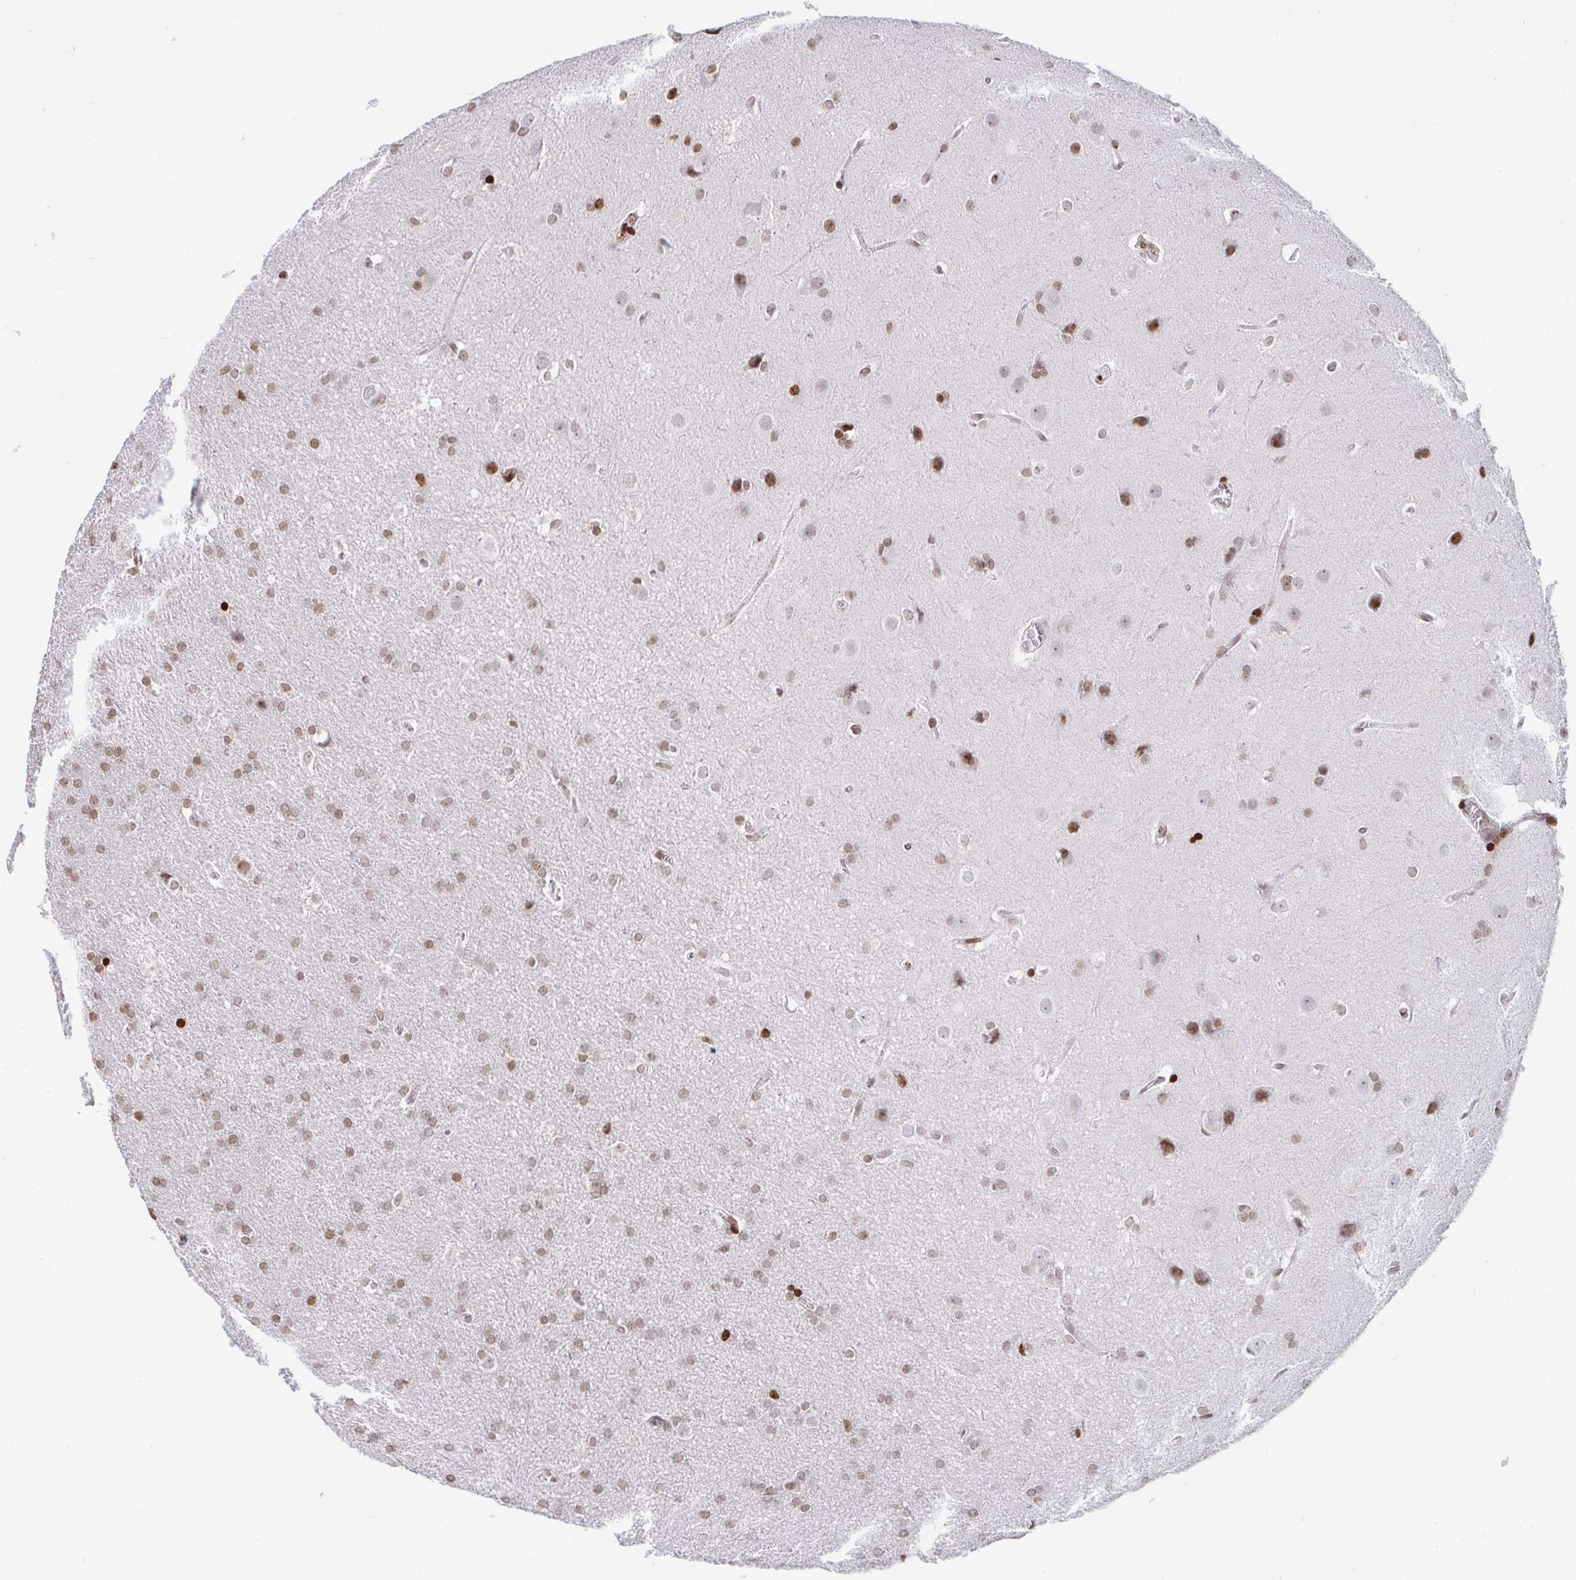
{"staining": {"intensity": "weak", "quantity": ">75%", "location": "nuclear"}, "tissue": "glioma", "cell_type": "Tumor cells", "image_type": "cancer", "snomed": [{"axis": "morphology", "description": "Glioma, malignant, Low grade"}, {"axis": "topography", "description": "Brain"}], "caption": "A histopathology image of human glioma stained for a protein shows weak nuclear brown staining in tumor cells. The staining was performed using DAB (3,3'-diaminobenzidine) to visualize the protein expression in brown, while the nuclei were stained in blue with hematoxylin (Magnification: 20x).", "gene": "HOXC10", "patient": {"sex": "female", "age": 32}}